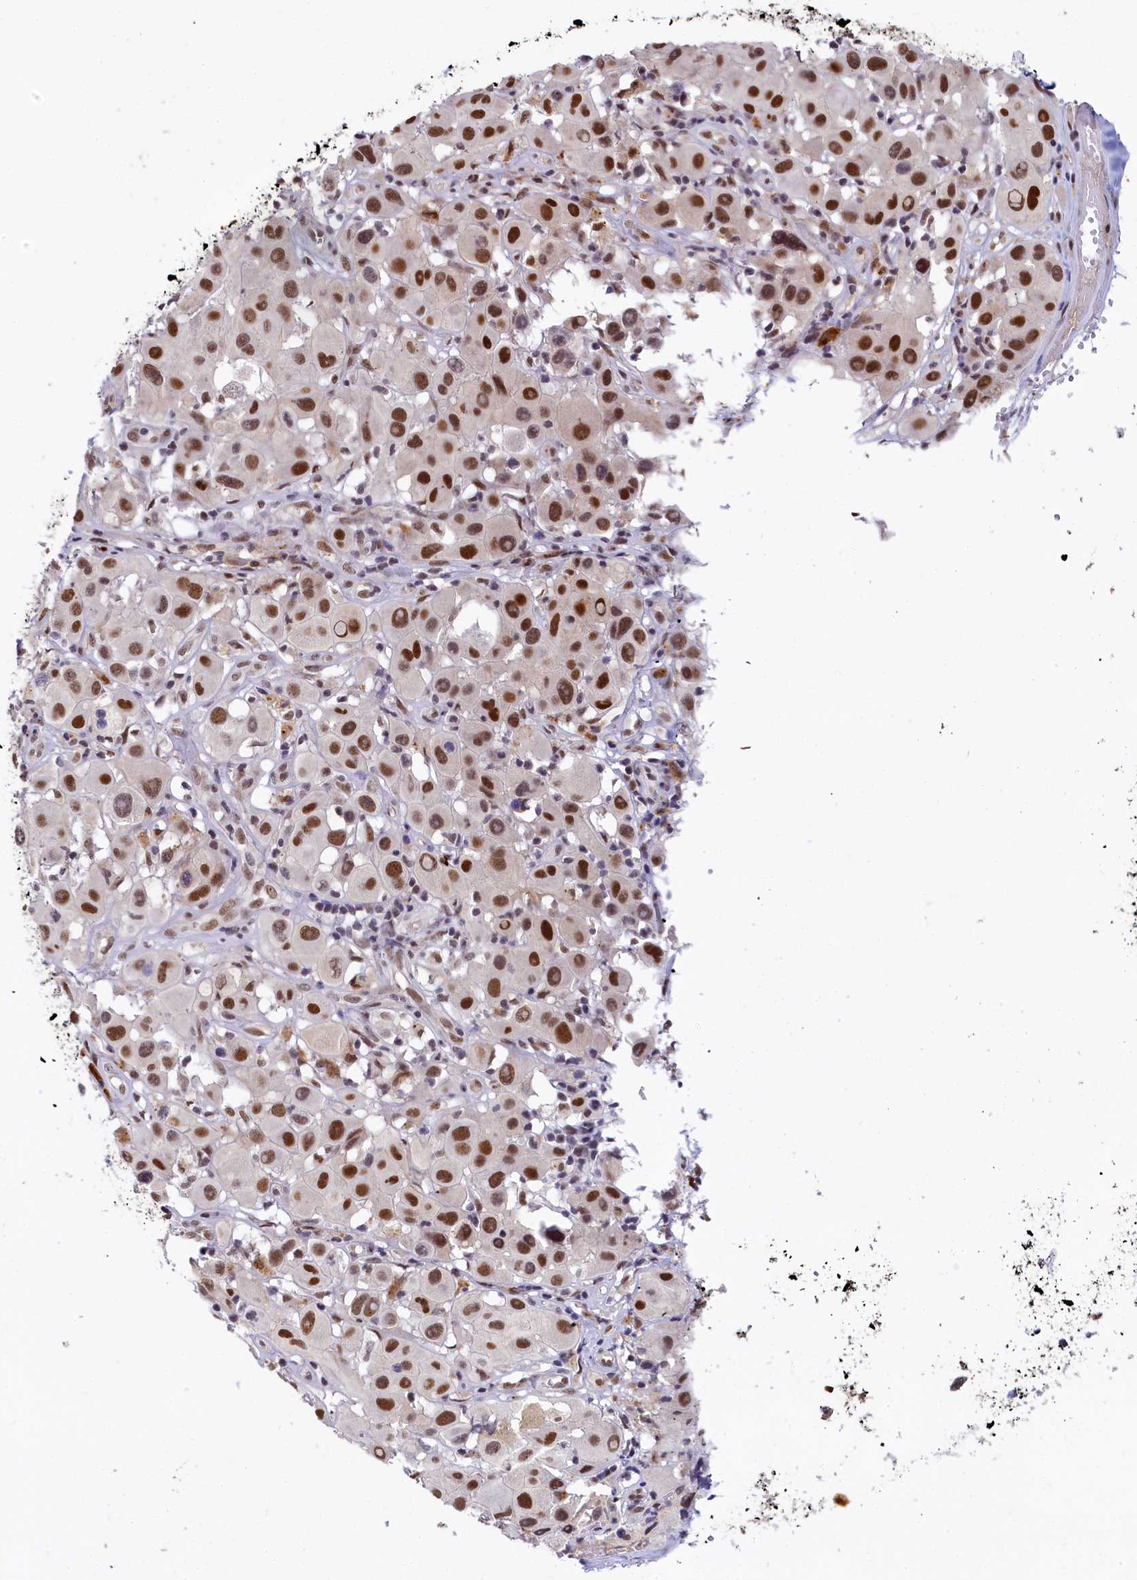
{"staining": {"intensity": "moderate", "quantity": ">75%", "location": "nuclear"}, "tissue": "melanoma", "cell_type": "Tumor cells", "image_type": "cancer", "snomed": [{"axis": "morphology", "description": "Malignant melanoma, Metastatic site"}, {"axis": "topography", "description": "Skin"}], "caption": "Moderate nuclear protein staining is appreciated in approximately >75% of tumor cells in malignant melanoma (metastatic site).", "gene": "INTS14", "patient": {"sex": "male", "age": 41}}